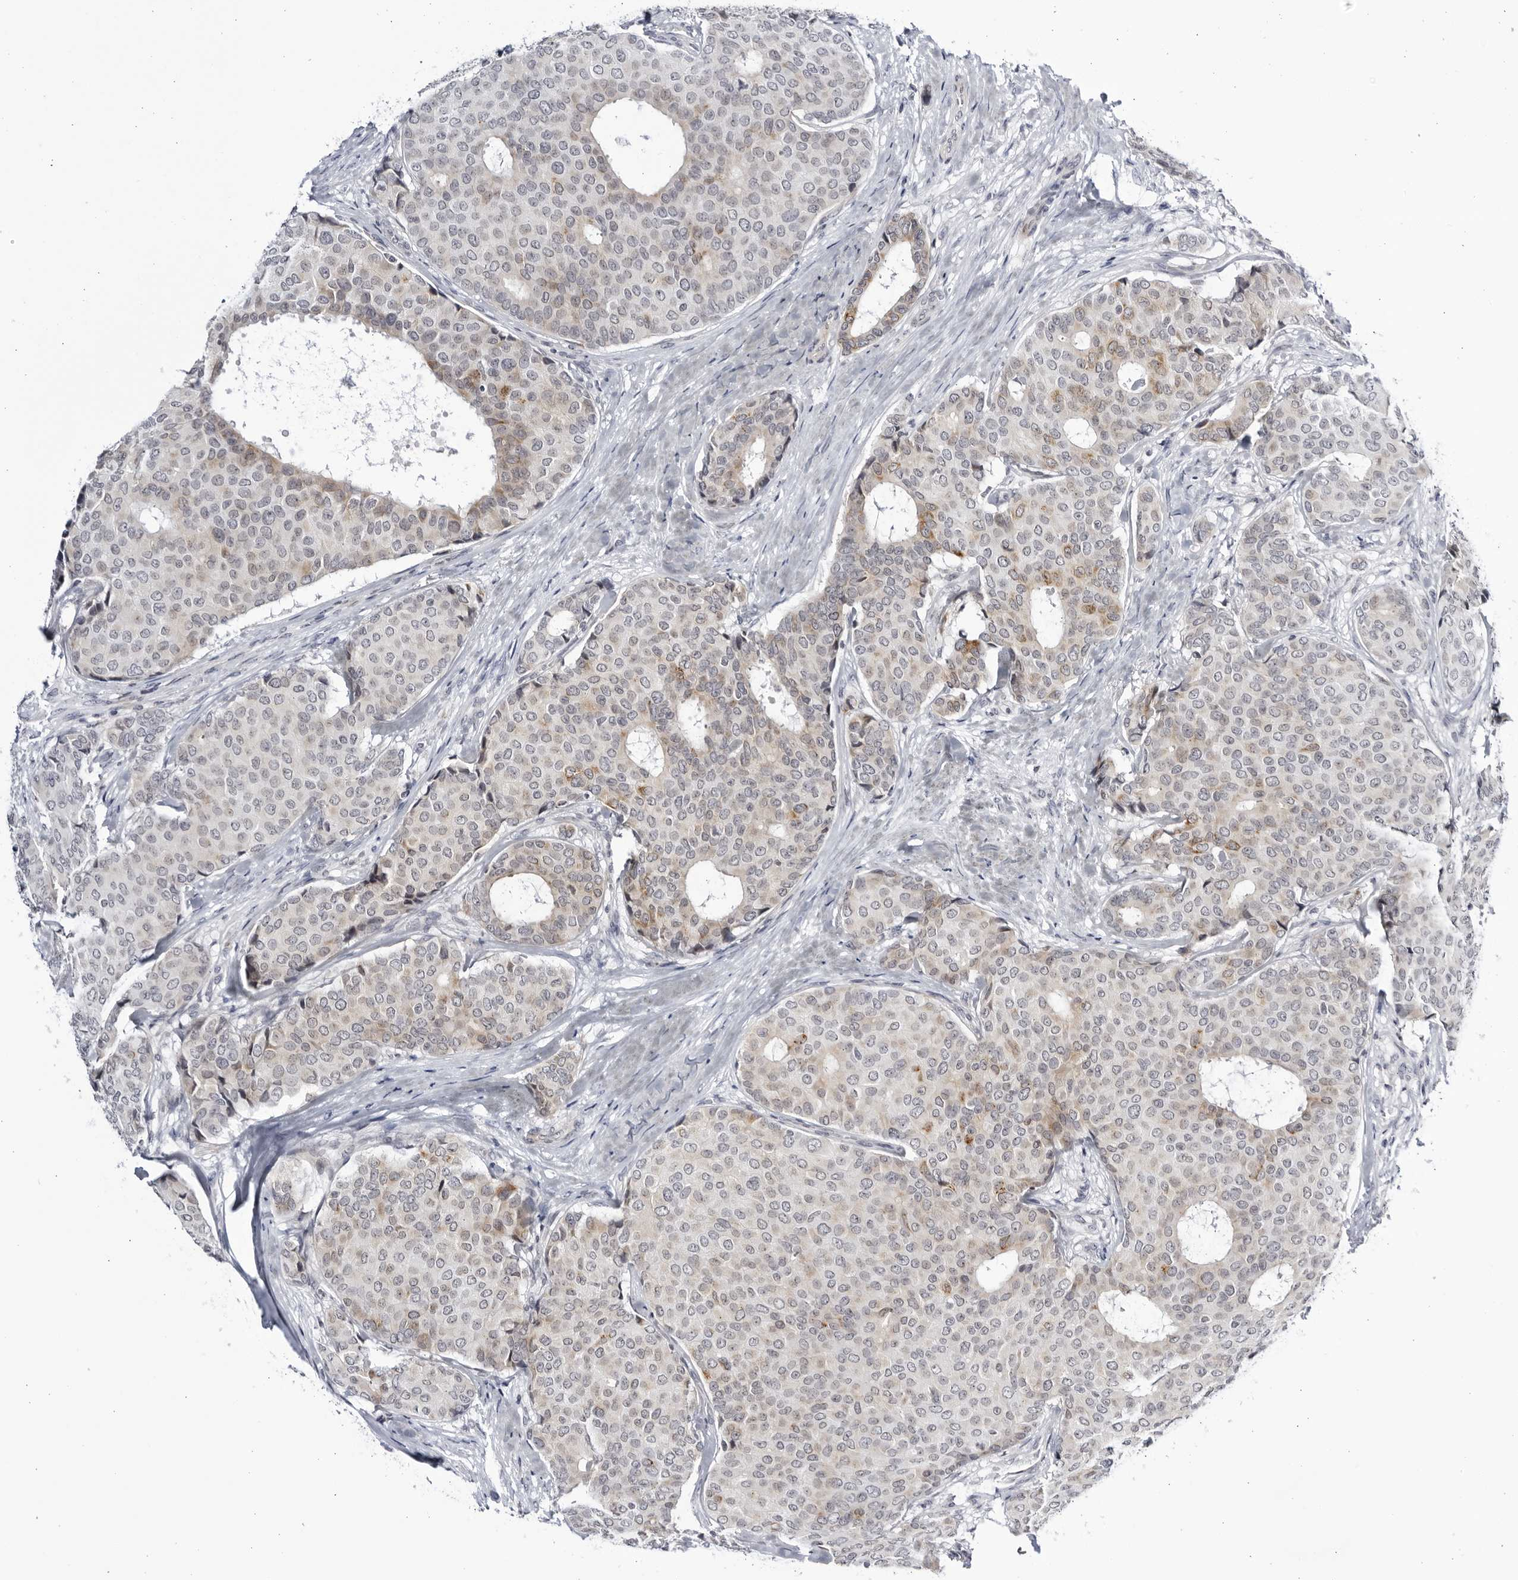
{"staining": {"intensity": "moderate", "quantity": "<25%", "location": "cytoplasmic/membranous"}, "tissue": "breast cancer", "cell_type": "Tumor cells", "image_type": "cancer", "snomed": [{"axis": "morphology", "description": "Duct carcinoma"}, {"axis": "topography", "description": "Breast"}], "caption": "IHC staining of invasive ductal carcinoma (breast), which reveals low levels of moderate cytoplasmic/membranous positivity in approximately <25% of tumor cells indicating moderate cytoplasmic/membranous protein staining. The staining was performed using DAB (brown) for protein detection and nuclei were counterstained in hematoxylin (blue).", "gene": "CNBD1", "patient": {"sex": "female", "age": 75}}